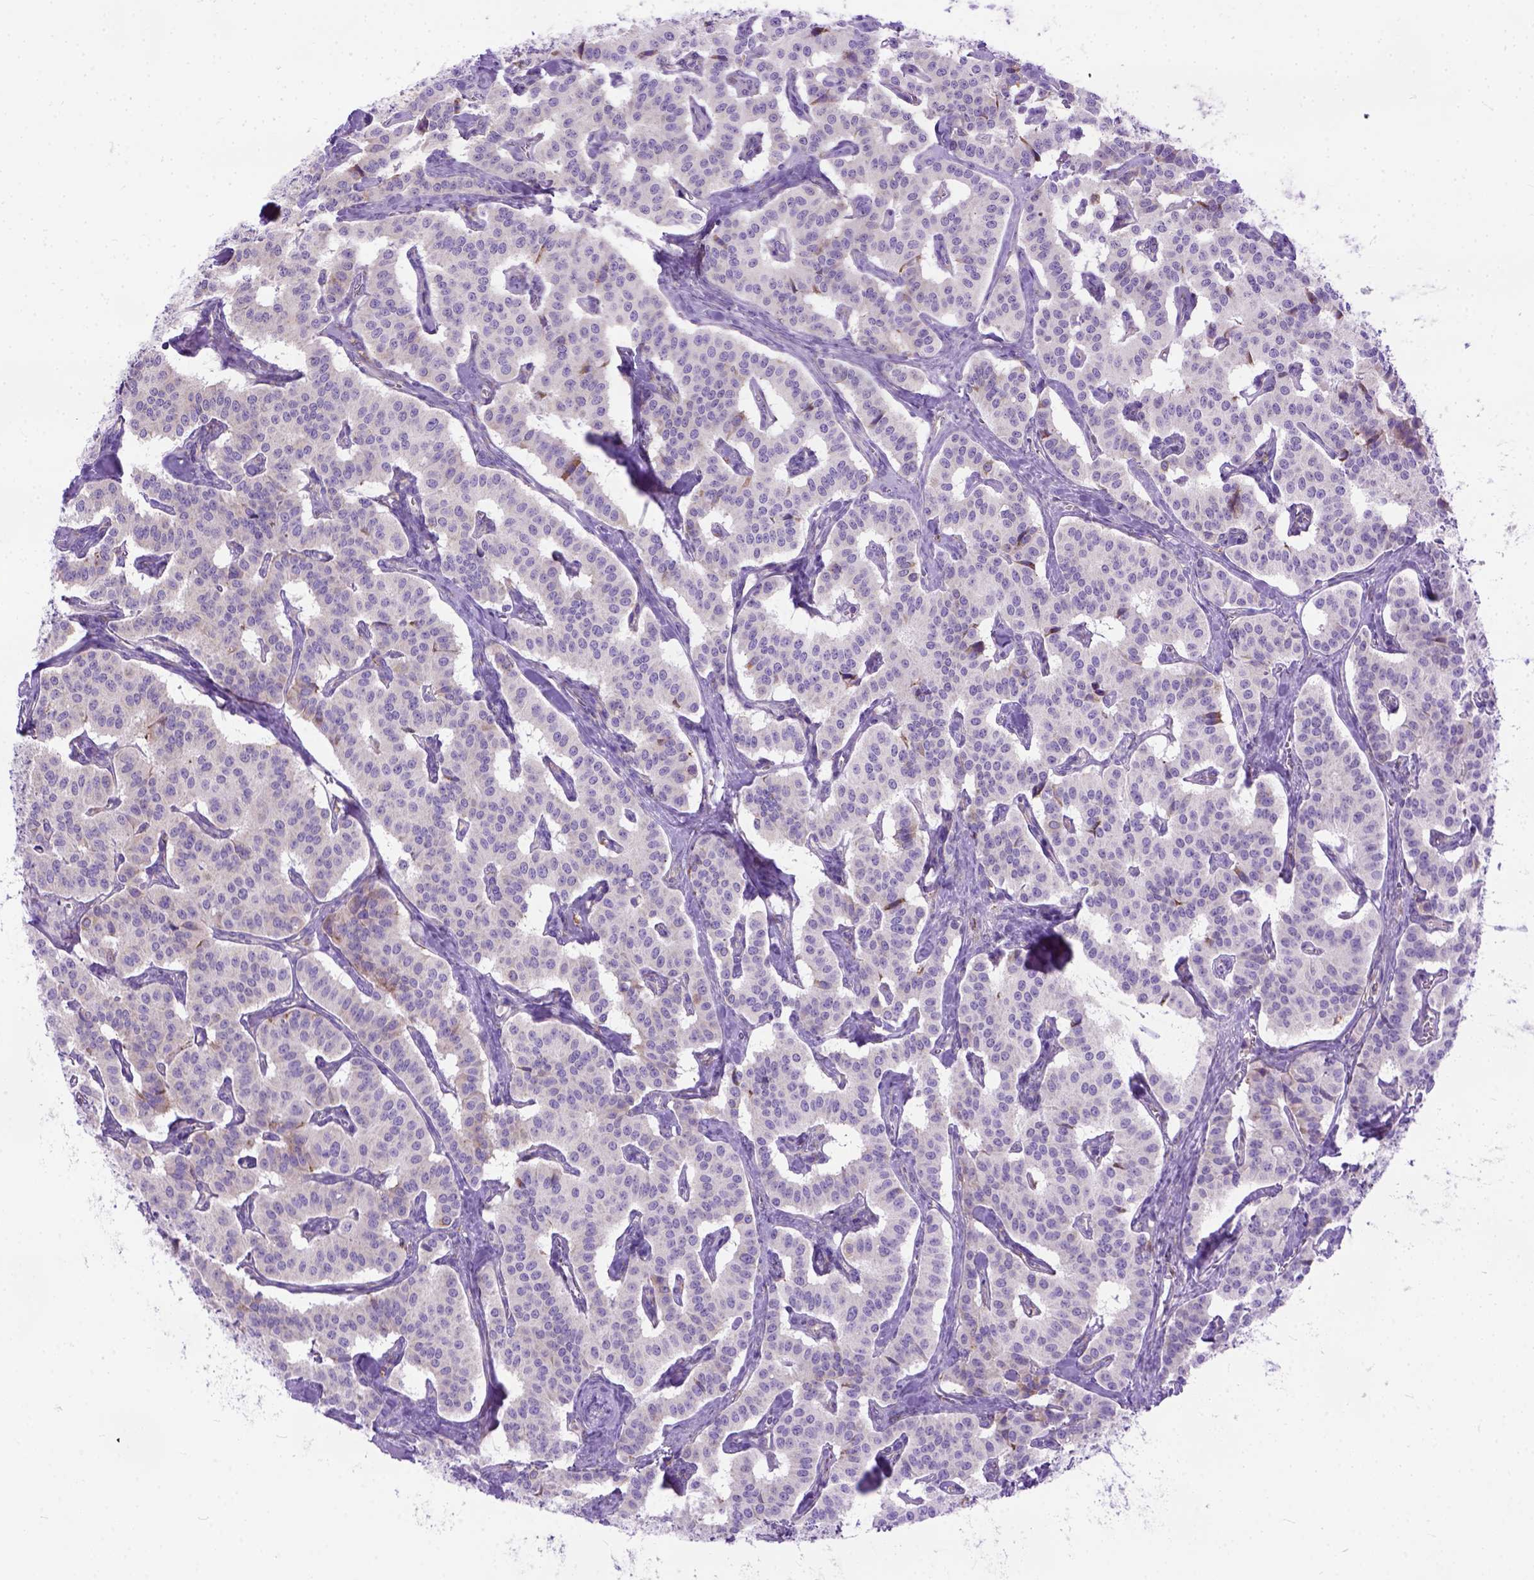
{"staining": {"intensity": "negative", "quantity": "none", "location": "none"}, "tissue": "carcinoid", "cell_type": "Tumor cells", "image_type": "cancer", "snomed": [{"axis": "morphology", "description": "Carcinoid, malignant, NOS"}, {"axis": "topography", "description": "Lung"}], "caption": "High magnification brightfield microscopy of carcinoid stained with DAB (3,3'-diaminobenzidine) (brown) and counterstained with hematoxylin (blue): tumor cells show no significant expression.", "gene": "PLK4", "patient": {"sex": "female", "age": 46}}